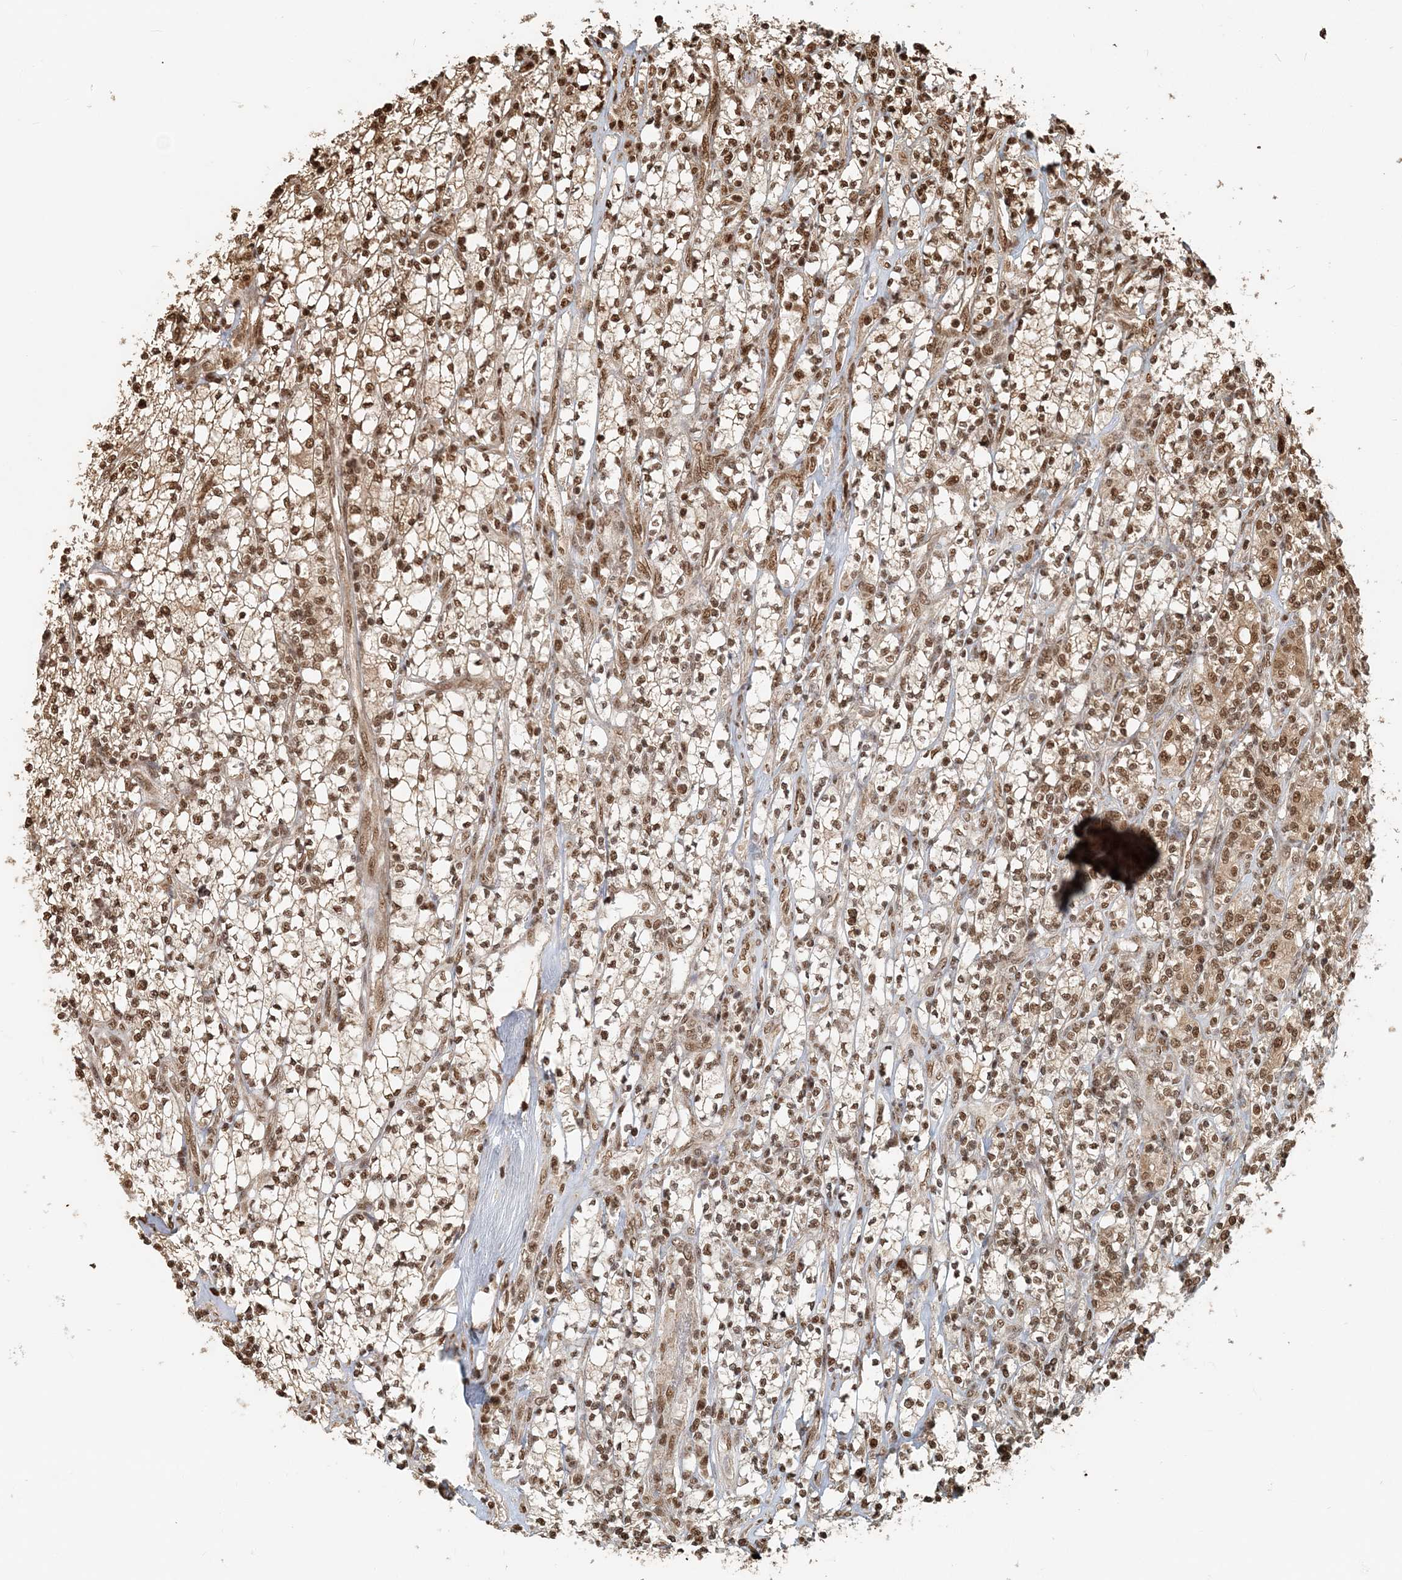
{"staining": {"intensity": "moderate", "quantity": ">75%", "location": "cytoplasmic/membranous,nuclear"}, "tissue": "renal cancer", "cell_type": "Tumor cells", "image_type": "cancer", "snomed": [{"axis": "morphology", "description": "Adenocarcinoma, NOS"}, {"axis": "topography", "description": "Kidney"}], "caption": "This image shows IHC staining of renal cancer, with medium moderate cytoplasmic/membranous and nuclear expression in approximately >75% of tumor cells.", "gene": "ARHGAP35", "patient": {"sex": "male", "age": 77}}